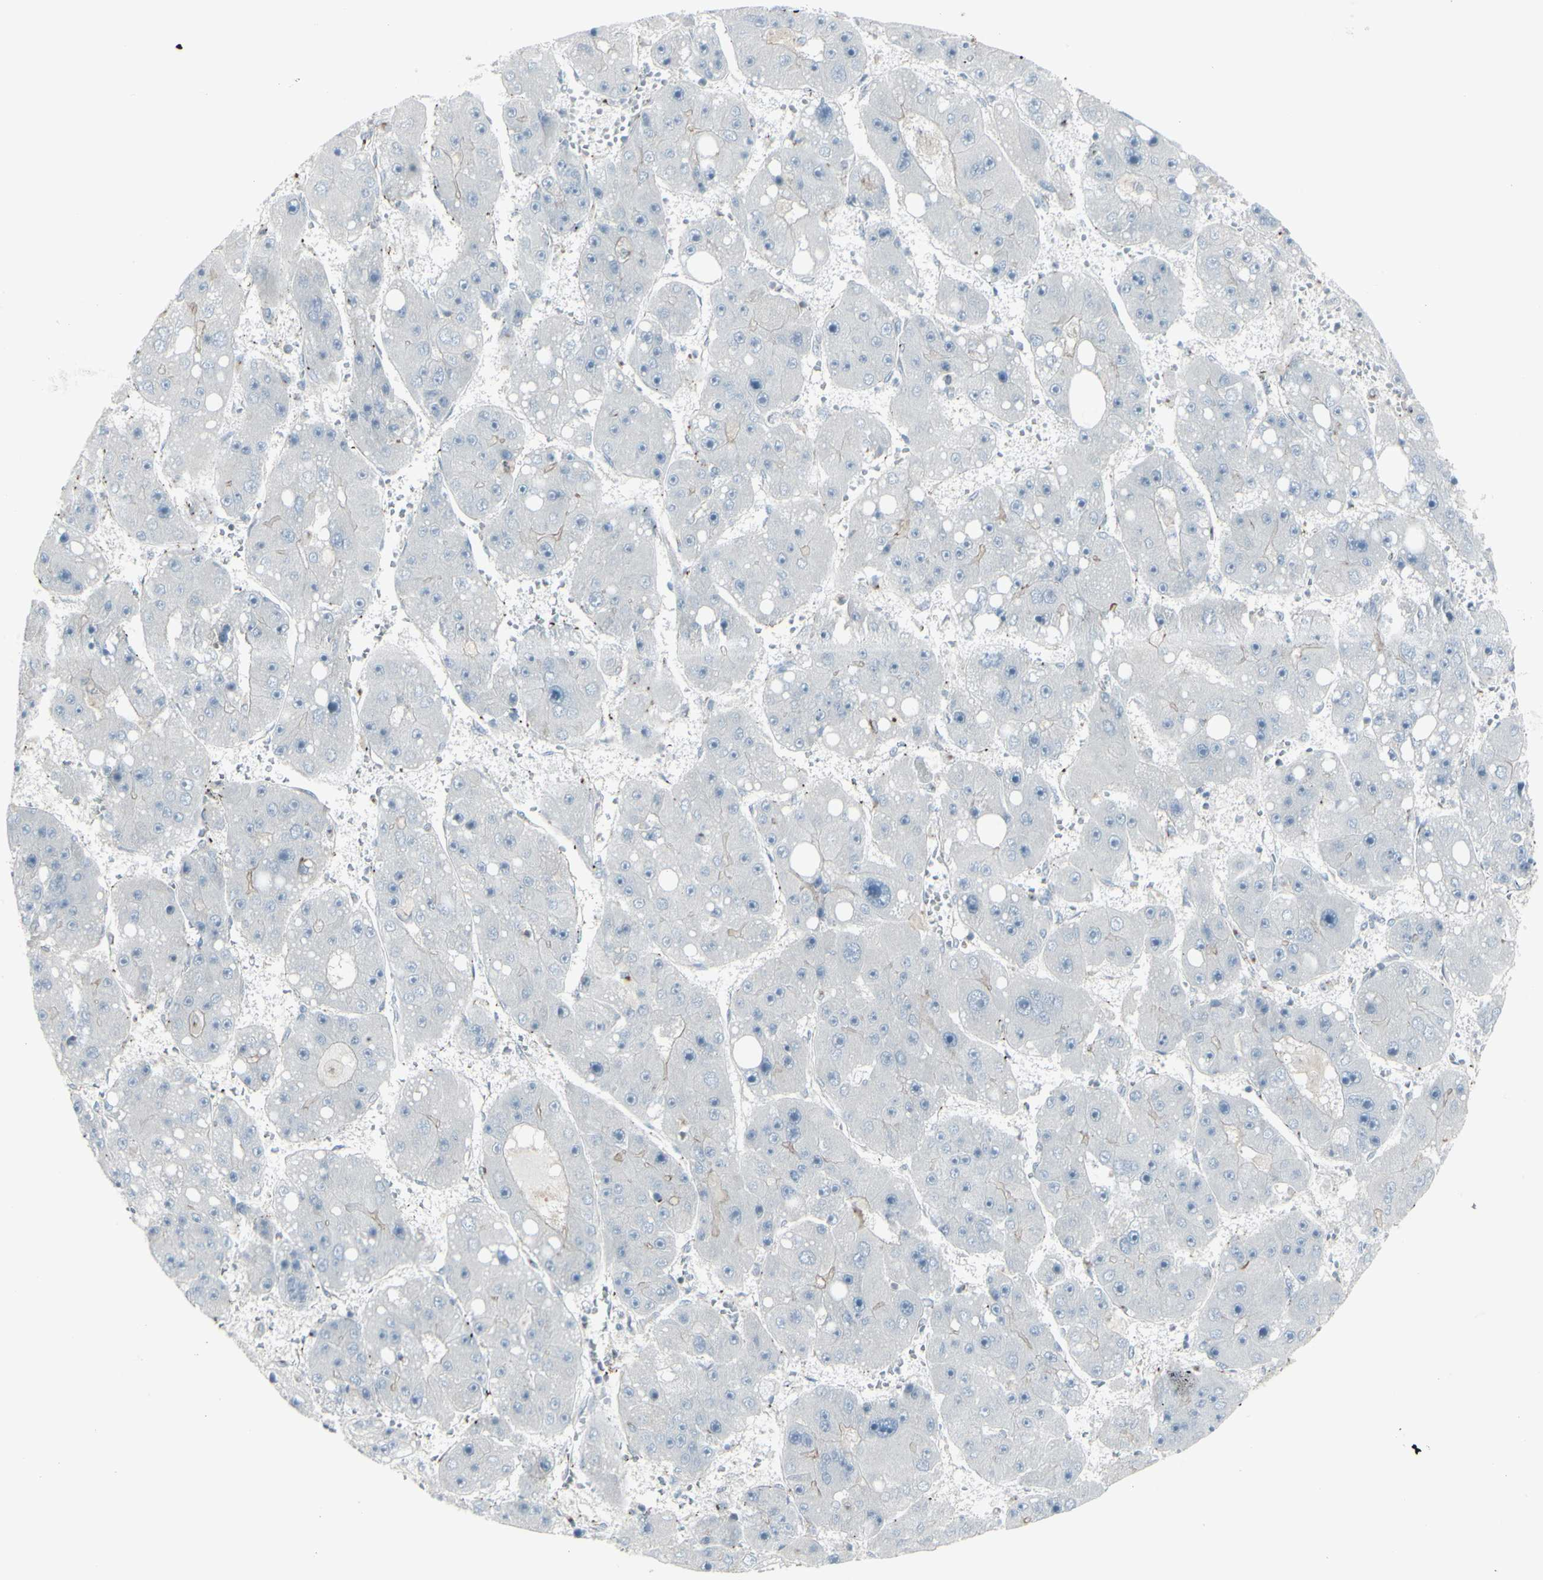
{"staining": {"intensity": "negative", "quantity": "none", "location": "none"}, "tissue": "liver cancer", "cell_type": "Tumor cells", "image_type": "cancer", "snomed": [{"axis": "morphology", "description": "Carcinoma, Hepatocellular, NOS"}, {"axis": "topography", "description": "Liver"}], "caption": "Tumor cells show no significant protein expression in hepatocellular carcinoma (liver).", "gene": "GALNT6", "patient": {"sex": "female", "age": 61}}